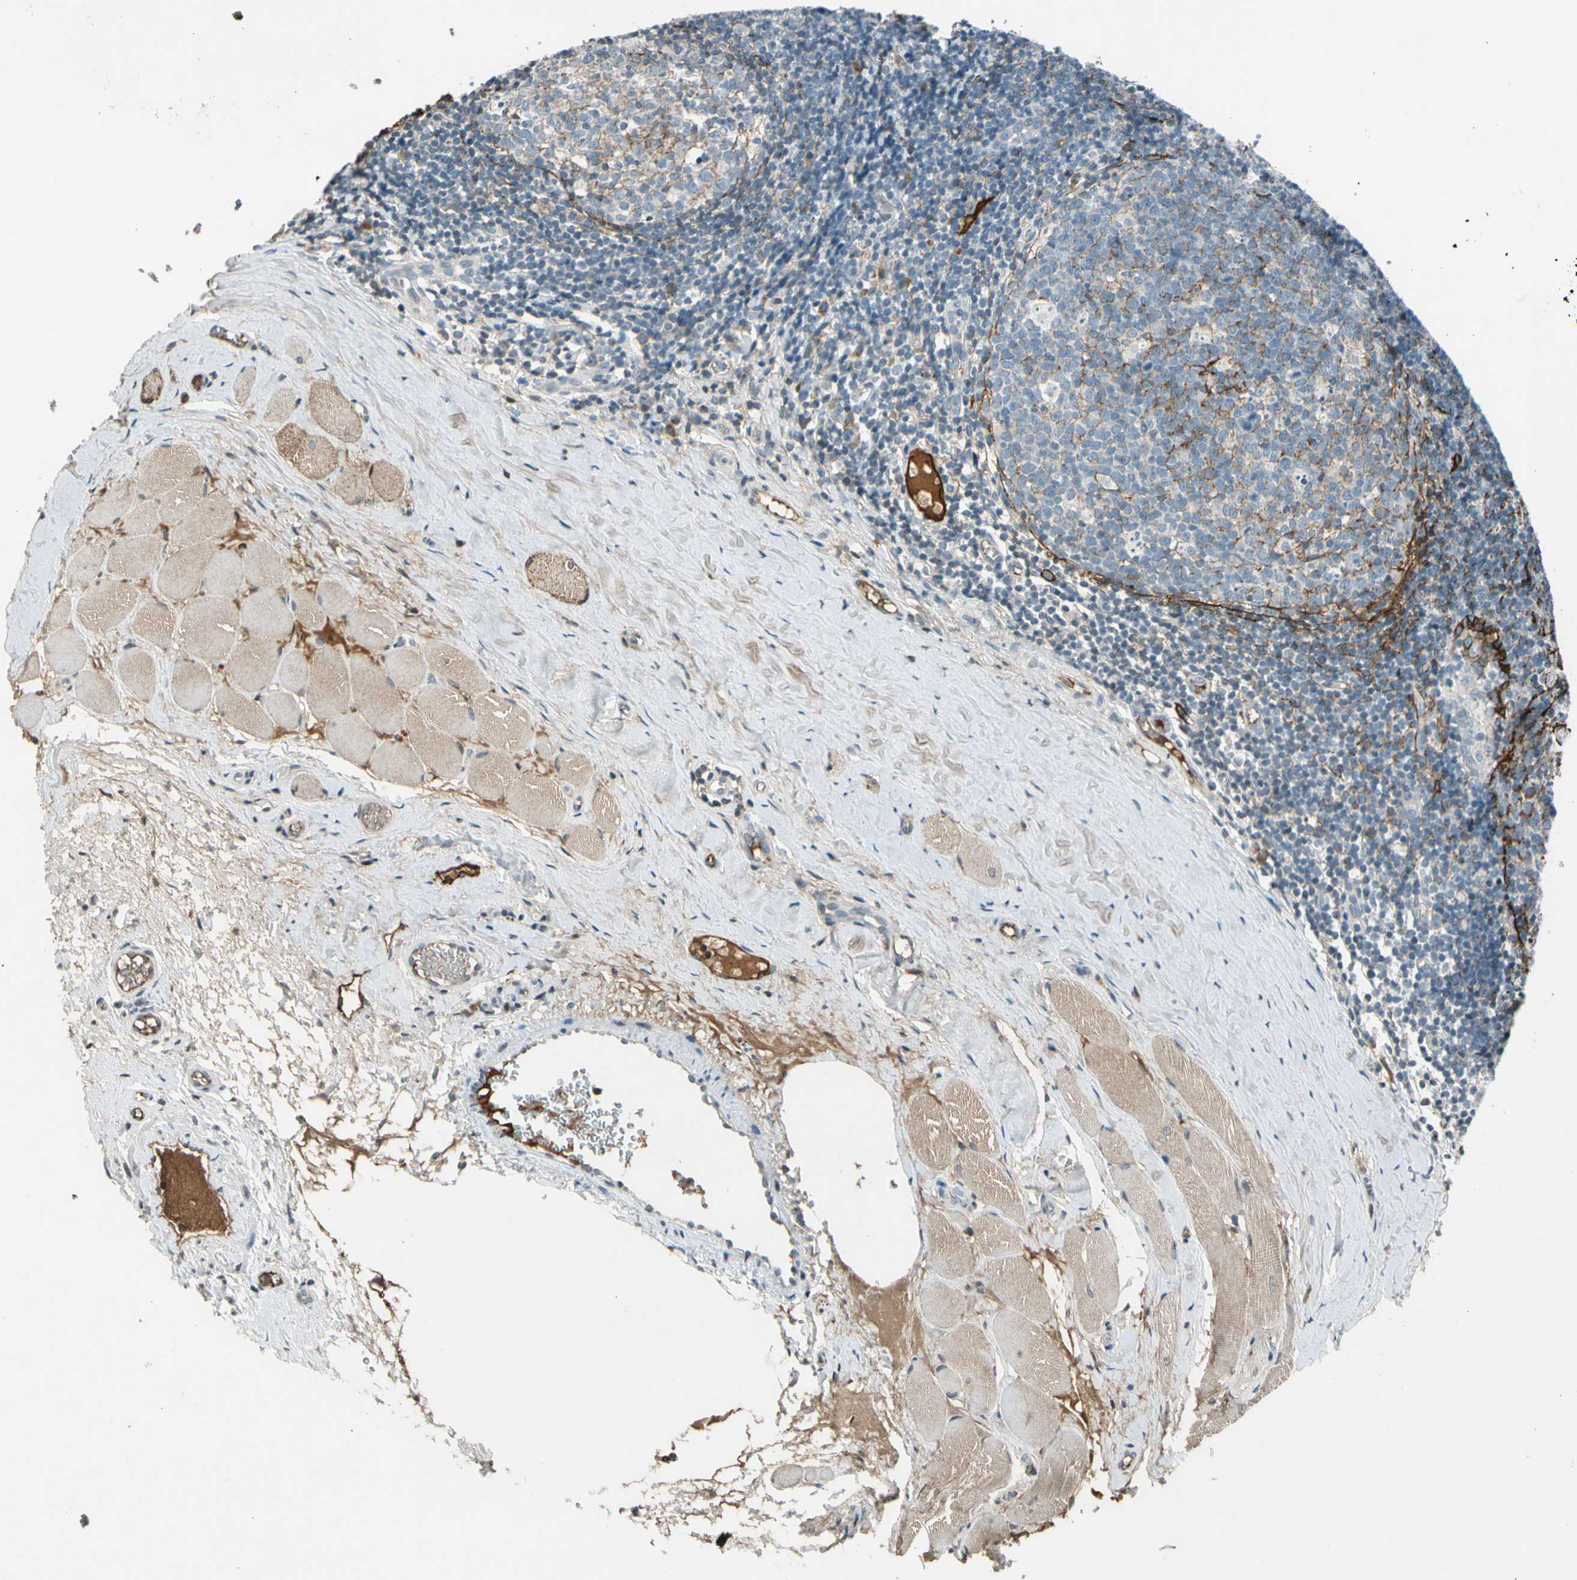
{"staining": {"intensity": "negative", "quantity": "none", "location": "none"}, "tissue": "tonsil", "cell_type": "Germinal center cells", "image_type": "normal", "snomed": [{"axis": "morphology", "description": "Normal tissue, NOS"}, {"axis": "topography", "description": "Tonsil"}], "caption": "This is an immunohistochemistry (IHC) photomicrograph of unremarkable tonsil. There is no positivity in germinal center cells.", "gene": "PDPN", "patient": {"sex": "female", "age": 19}}